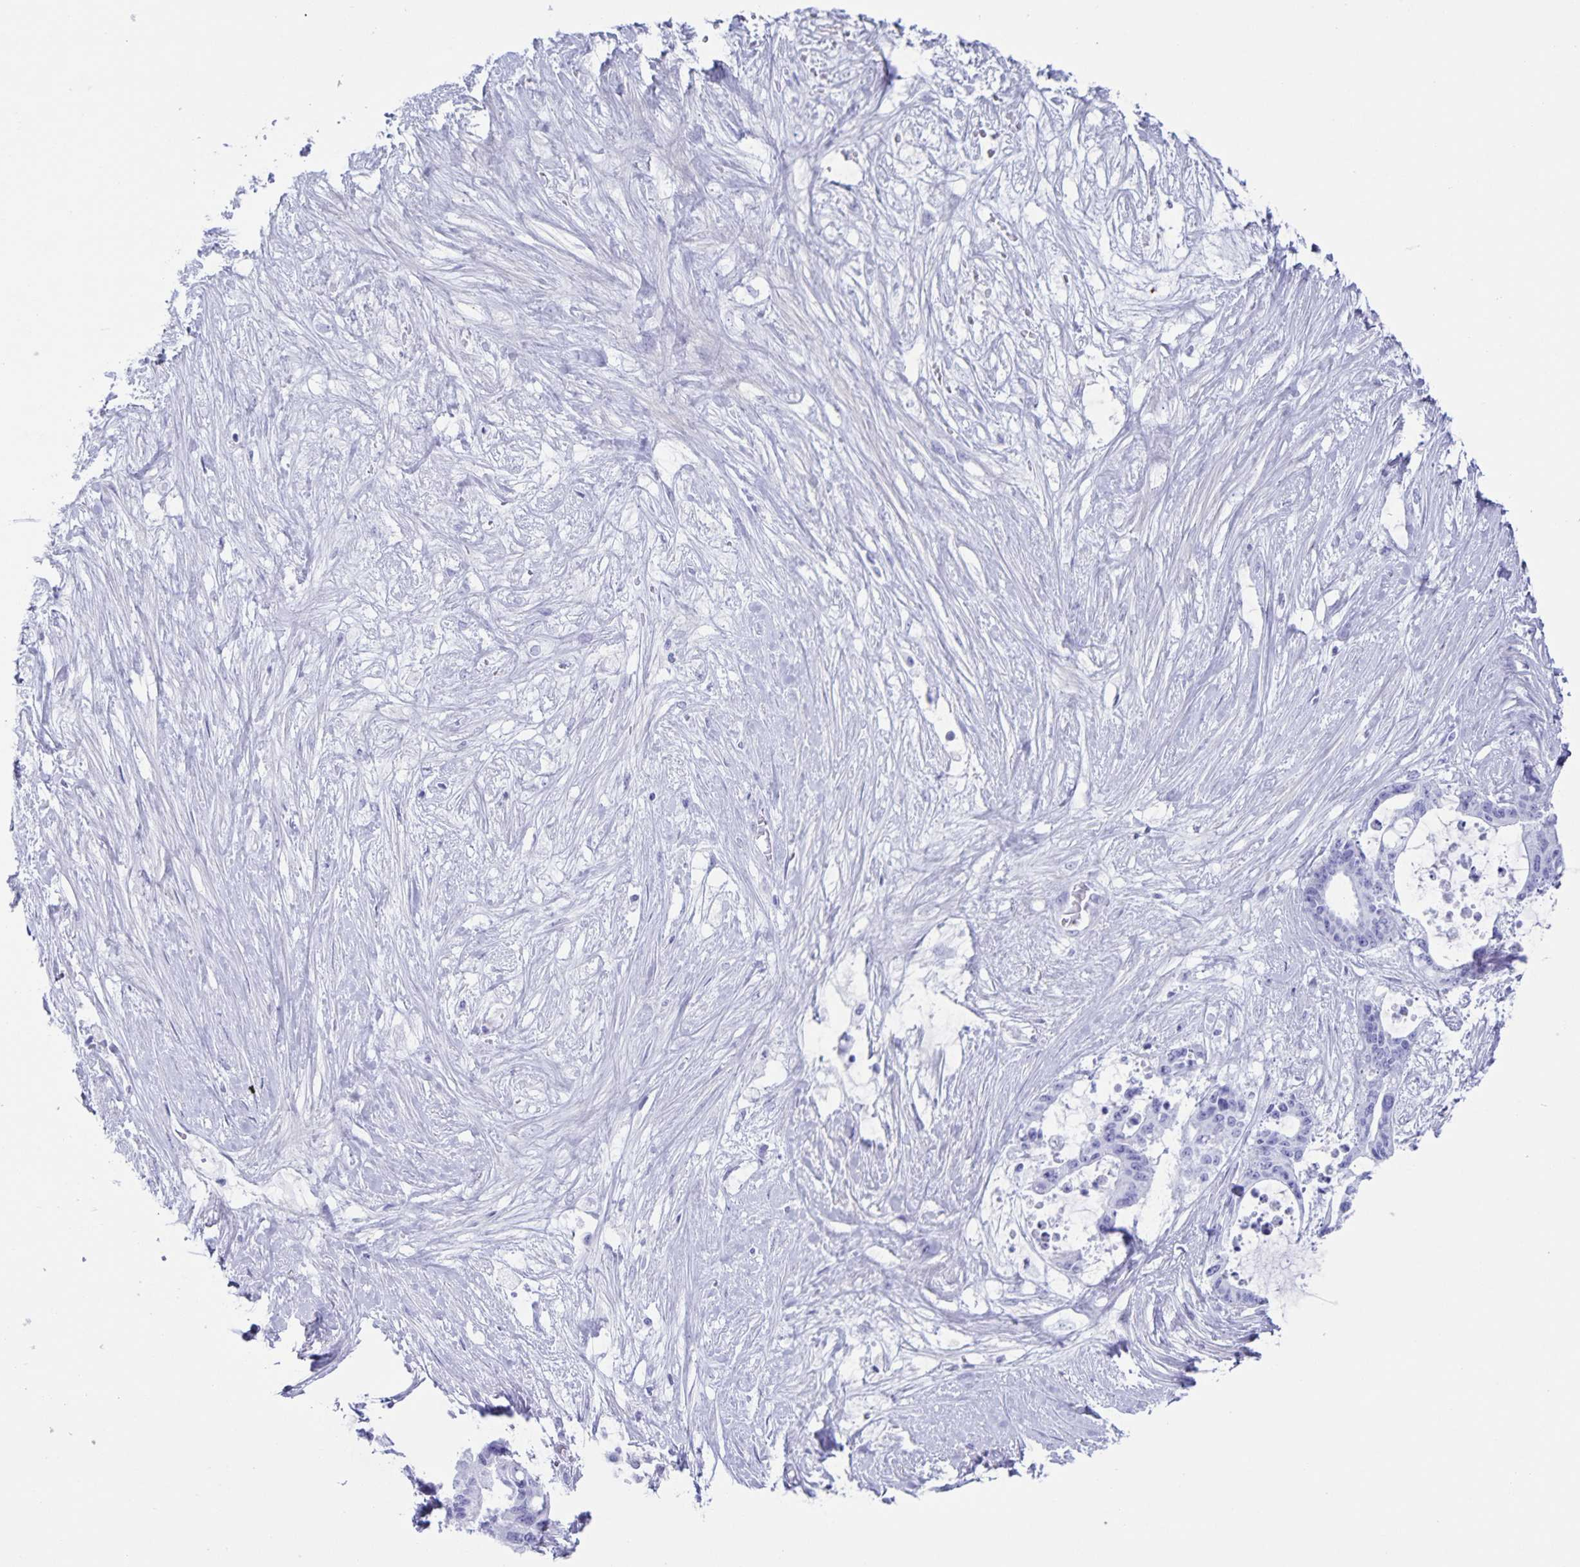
{"staining": {"intensity": "negative", "quantity": "none", "location": "none"}, "tissue": "liver cancer", "cell_type": "Tumor cells", "image_type": "cancer", "snomed": [{"axis": "morphology", "description": "Normal tissue, NOS"}, {"axis": "morphology", "description": "Cholangiocarcinoma"}, {"axis": "topography", "description": "Liver"}, {"axis": "topography", "description": "Peripheral nerve tissue"}], "caption": "Protein analysis of liver cancer reveals no significant positivity in tumor cells. (Stains: DAB (3,3'-diaminobenzidine) immunohistochemistry with hematoxylin counter stain, Microscopy: brightfield microscopy at high magnification).", "gene": "AQP4", "patient": {"sex": "female", "age": 73}}